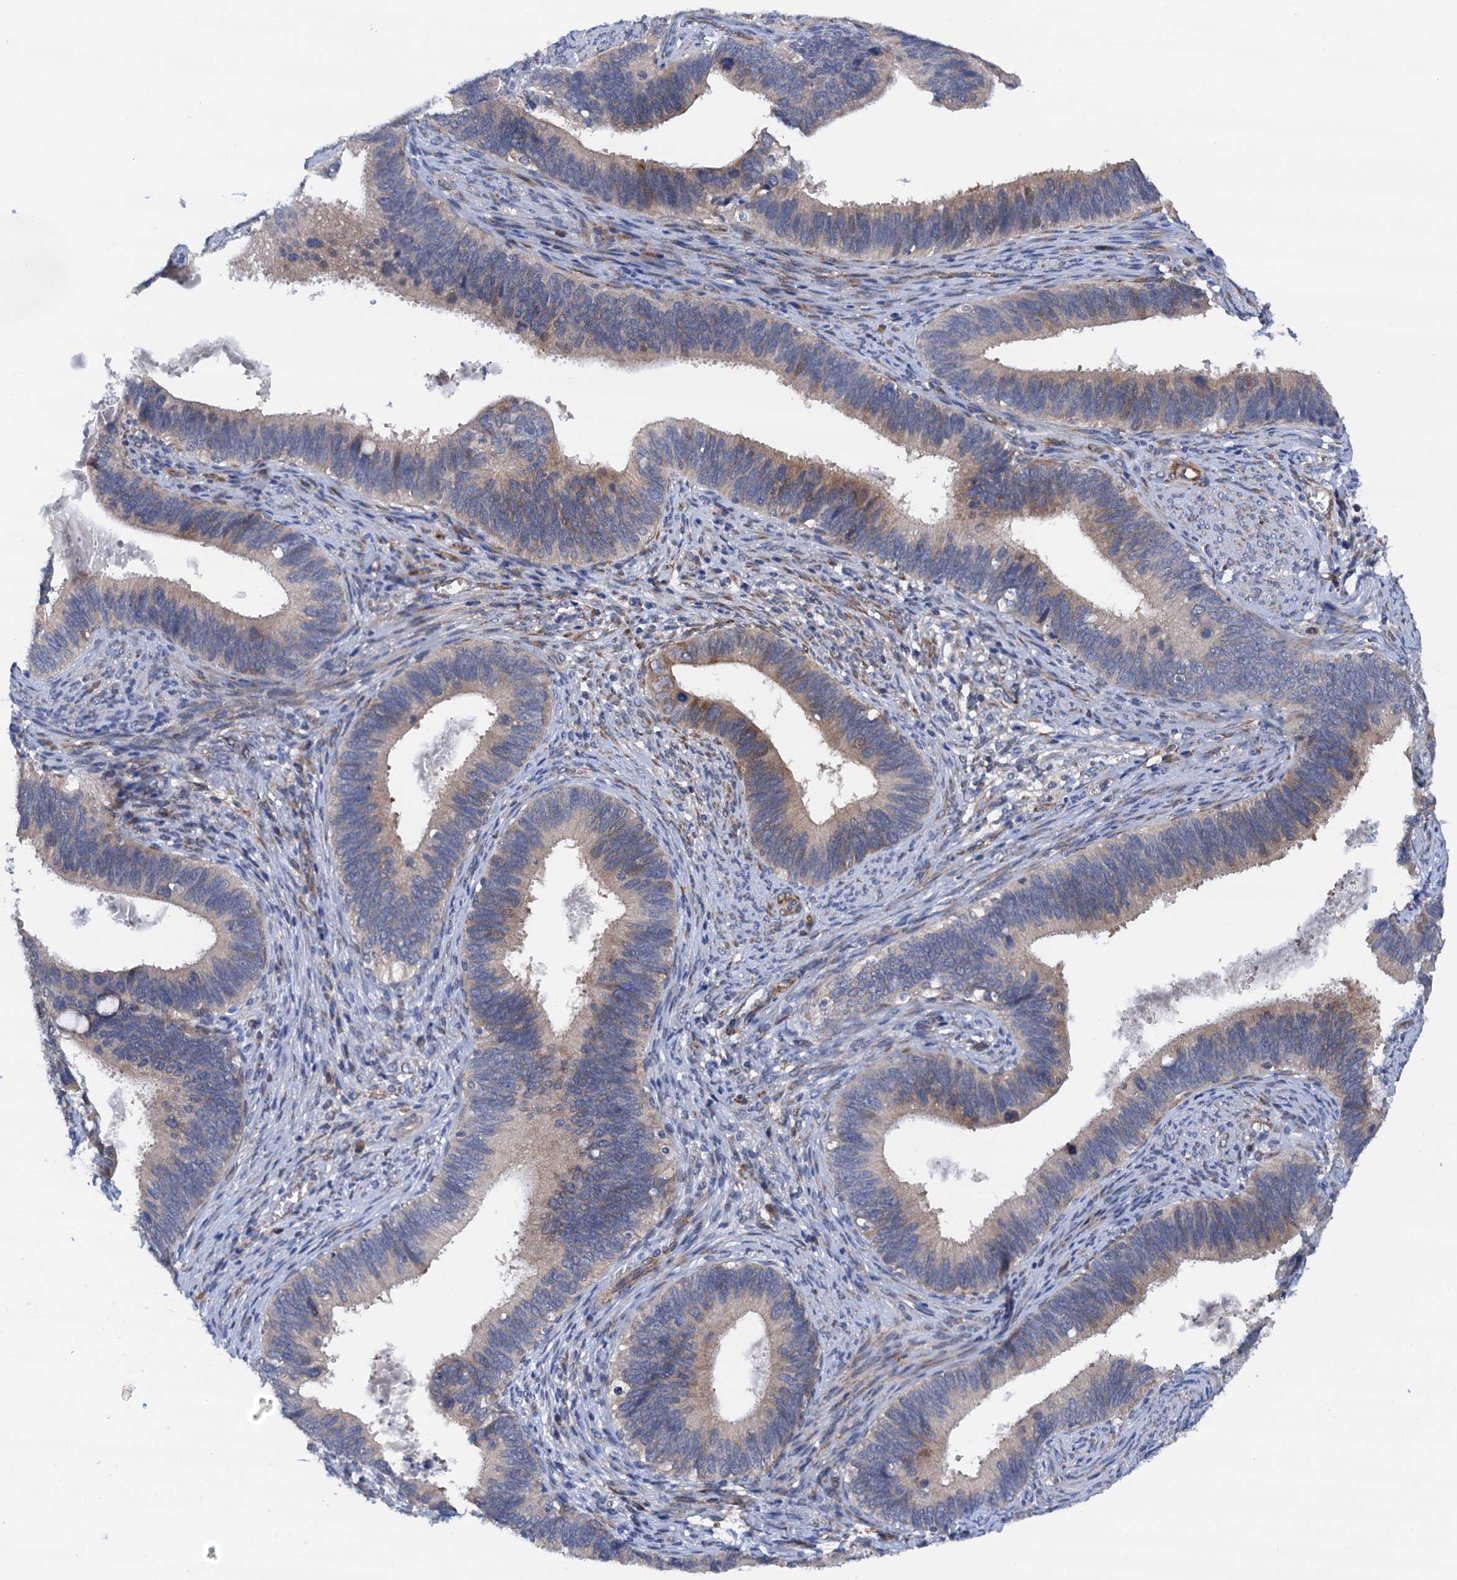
{"staining": {"intensity": "weak", "quantity": "25%-75%", "location": "cytoplasmic/membranous"}, "tissue": "cervical cancer", "cell_type": "Tumor cells", "image_type": "cancer", "snomed": [{"axis": "morphology", "description": "Adenocarcinoma, NOS"}, {"axis": "topography", "description": "Cervix"}], "caption": "This is an image of IHC staining of cervical cancer (adenocarcinoma), which shows weak staining in the cytoplasmic/membranous of tumor cells.", "gene": "RASSF9", "patient": {"sex": "female", "age": 42}}